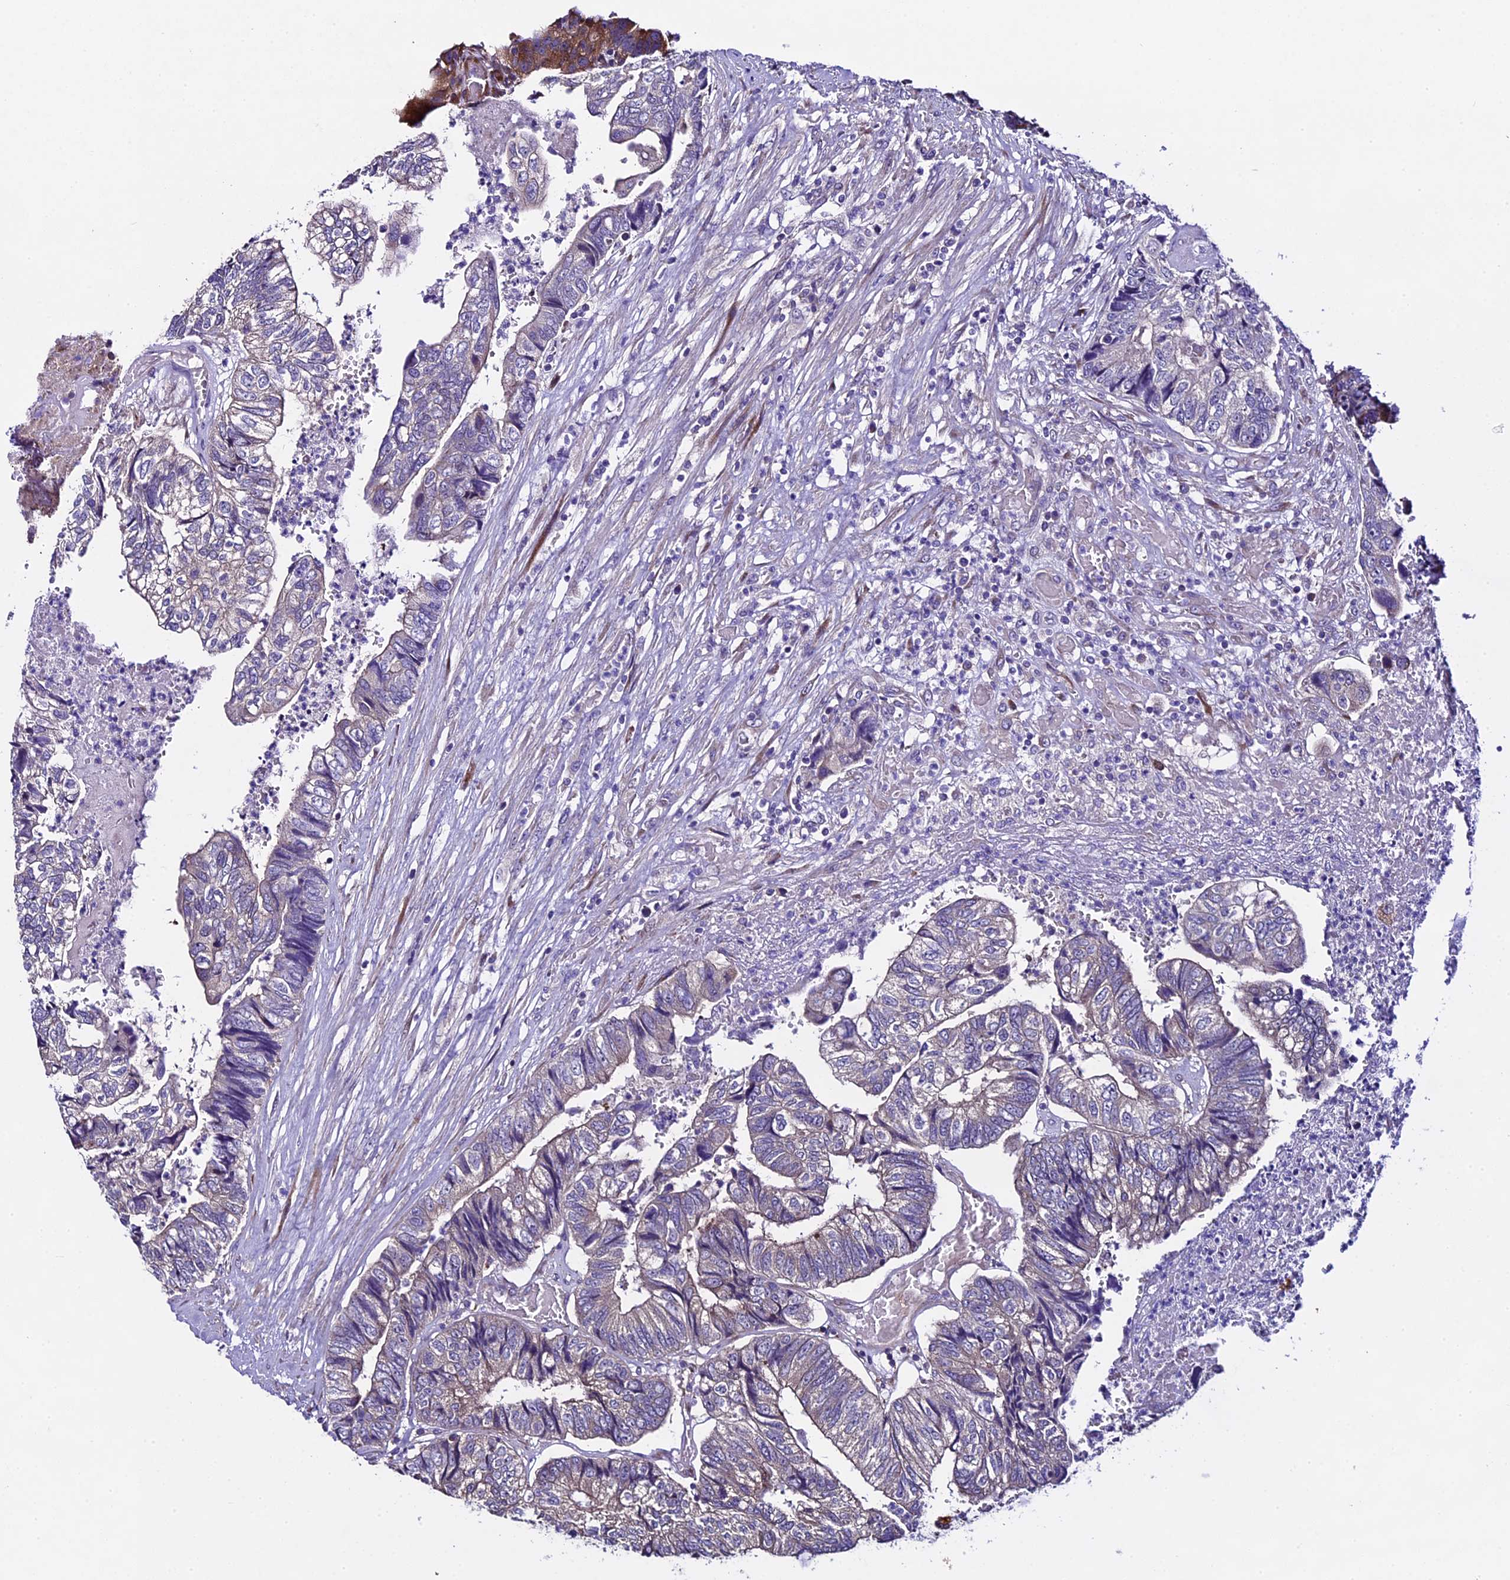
{"staining": {"intensity": "negative", "quantity": "none", "location": "none"}, "tissue": "colorectal cancer", "cell_type": "Tumor cells", "image_type": "cancer", "snomed": [{"axis": "morphology", "description": "Adenocarcinoma, NOS"}, {"axis": "topography", "description": "Colon"}], "caption": "DAB (3,3'-diaminobenzidine) immunohistochemical staining of colorectal cancer (adenocarcinoma) reveals no significant expression in tumor cells.", "gene": "SPIRE1", "patient": {"sex": "female", "age": 67}}